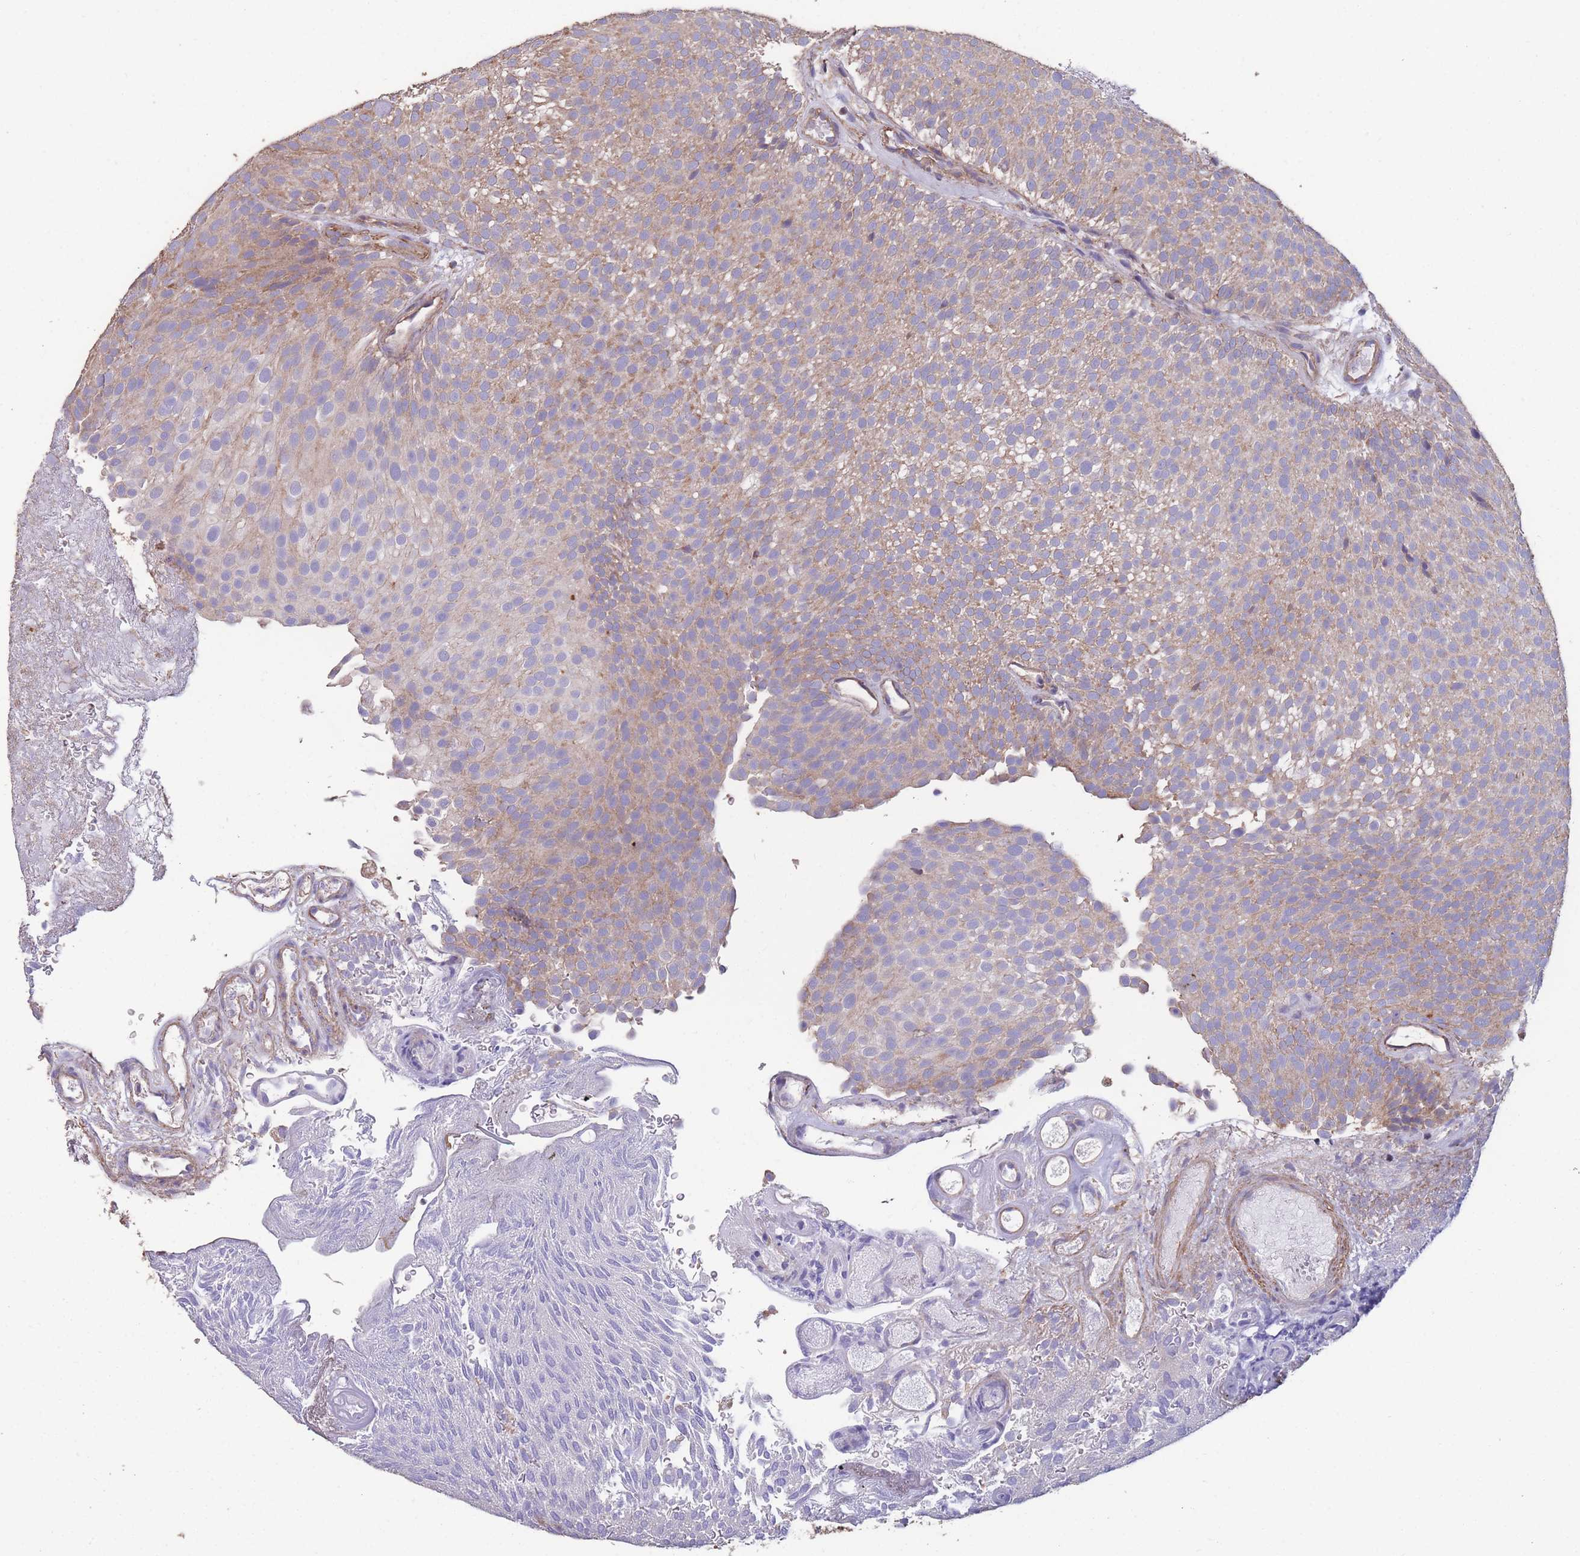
{"staining": {"intensity": "weak", "quantity": "25%-75%", "location": "cytoplasmic/membranous"}, "tissue": "urothelial cancer", "cell_type": "Tumor cells", "image_type": "cancer", "snomed": [{"axis": "morphology", "description": "Urothelial carcinoma, Low grade"}, {"axis": "topography", "description": "Urinary bladder"}], "caption": "This micrograph demonstrates urothelial carcinoma (low-grade) stained with immunohistochemistry (IHC) to label a protein in brown. The cytoplasmic/membranous of tumor cells show weak positivity for the protein. Nuclei are counter-stained blue.", "gene": "NUDT21", "patient": {"sex": "male", "age": 78}}